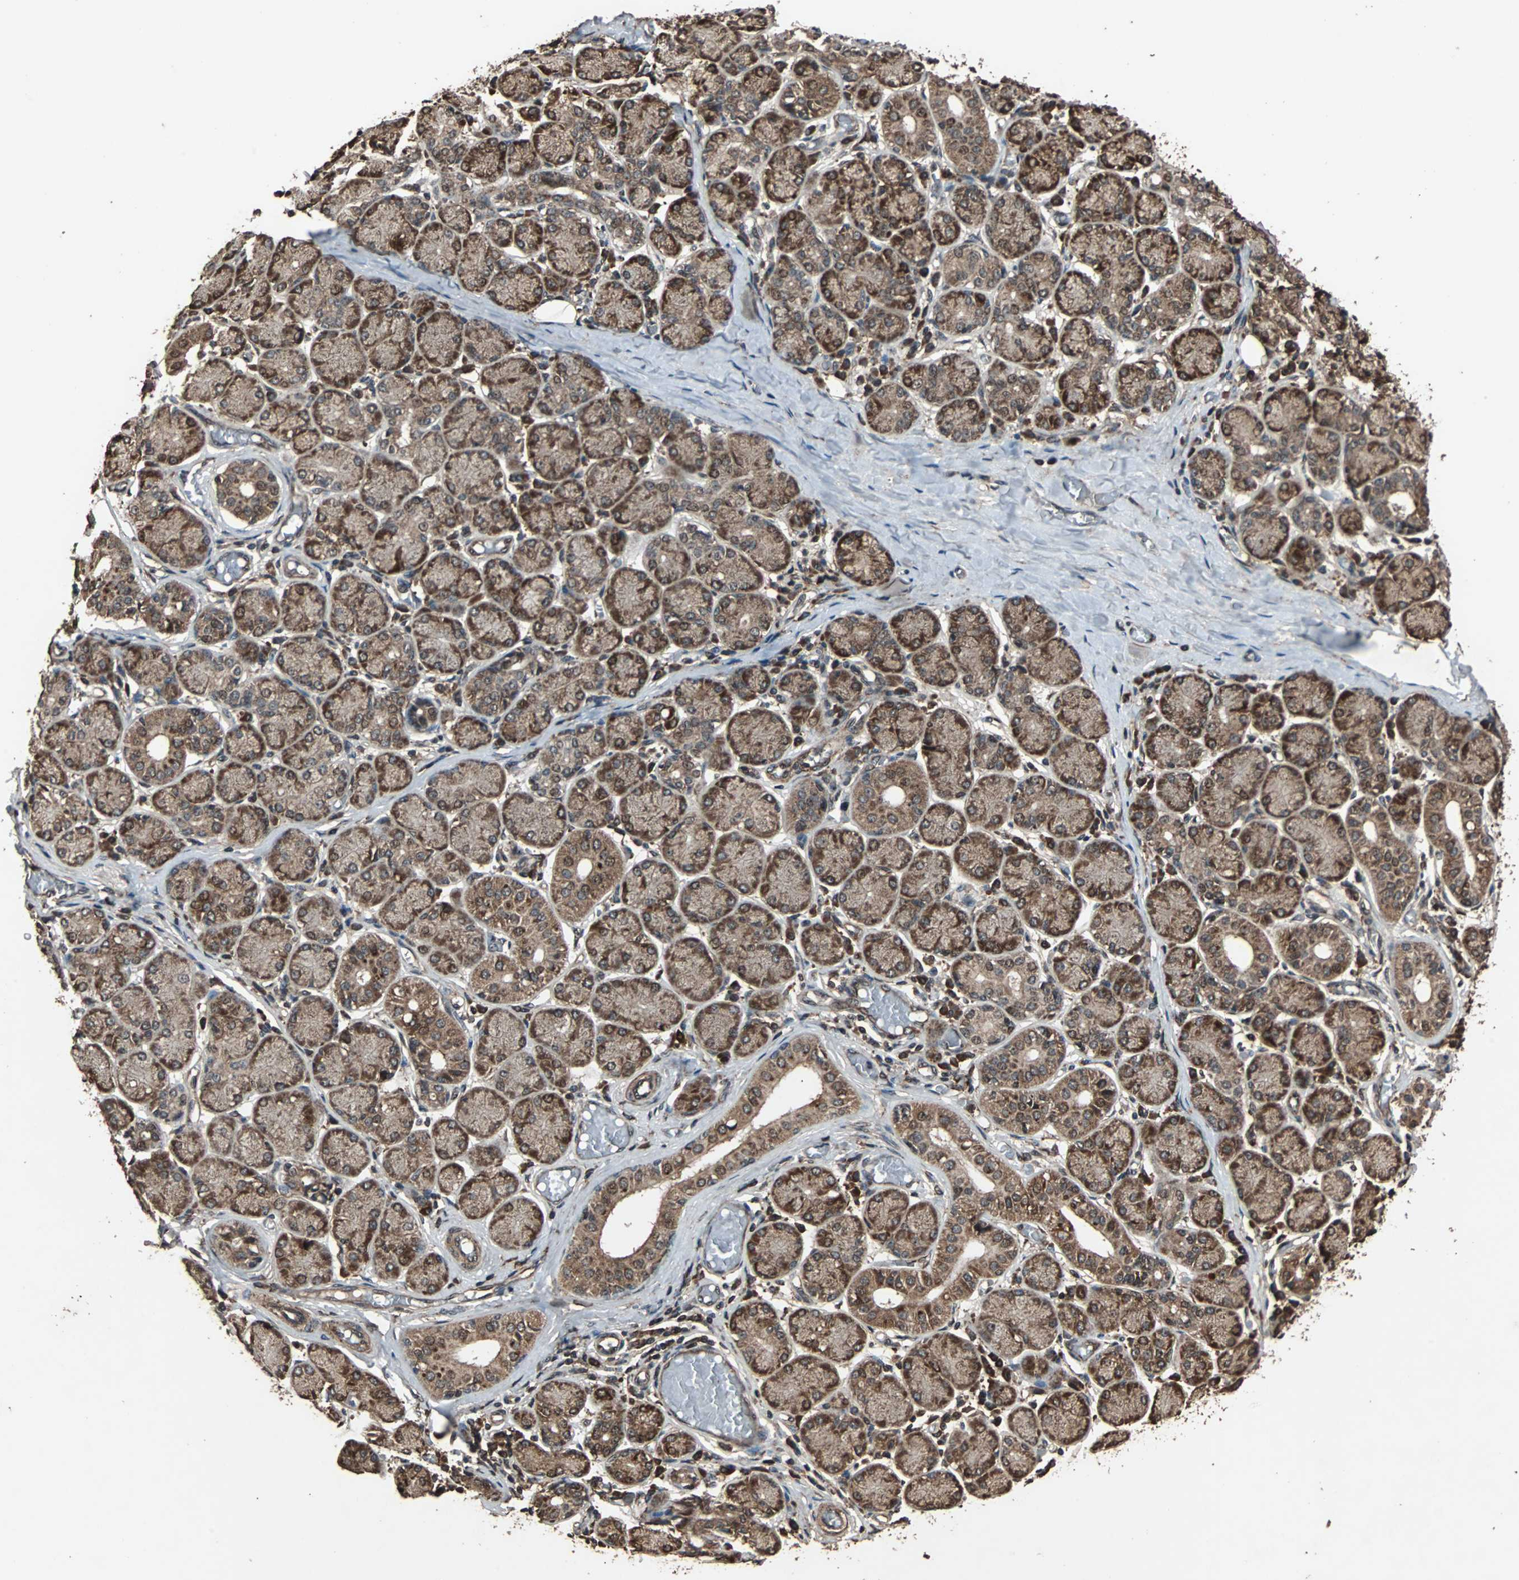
{"staining": {"intensity": "strong", "quantity": ">75%", "location": "cytoplasmic/membranous"}, "tissue": "salivary gland", "cell_type": "Glandular cells", "image_type": "normal", "snomed": [{"axis": "morphology", "description": "Normal tissue, NOS"}, {"axis": "topography", "description": "Salivary gland"}], "caption": "Immunohistochemical staining of normal salivary gland exhibits high levels of strong cytoplasmic/membranous positivity in about >75% of glandular cells. (Brightfield microscopy of DAB IHC at high magnification).", "gene": "LAMTOR5", "patient": {"sex": "female", "age": 24}}